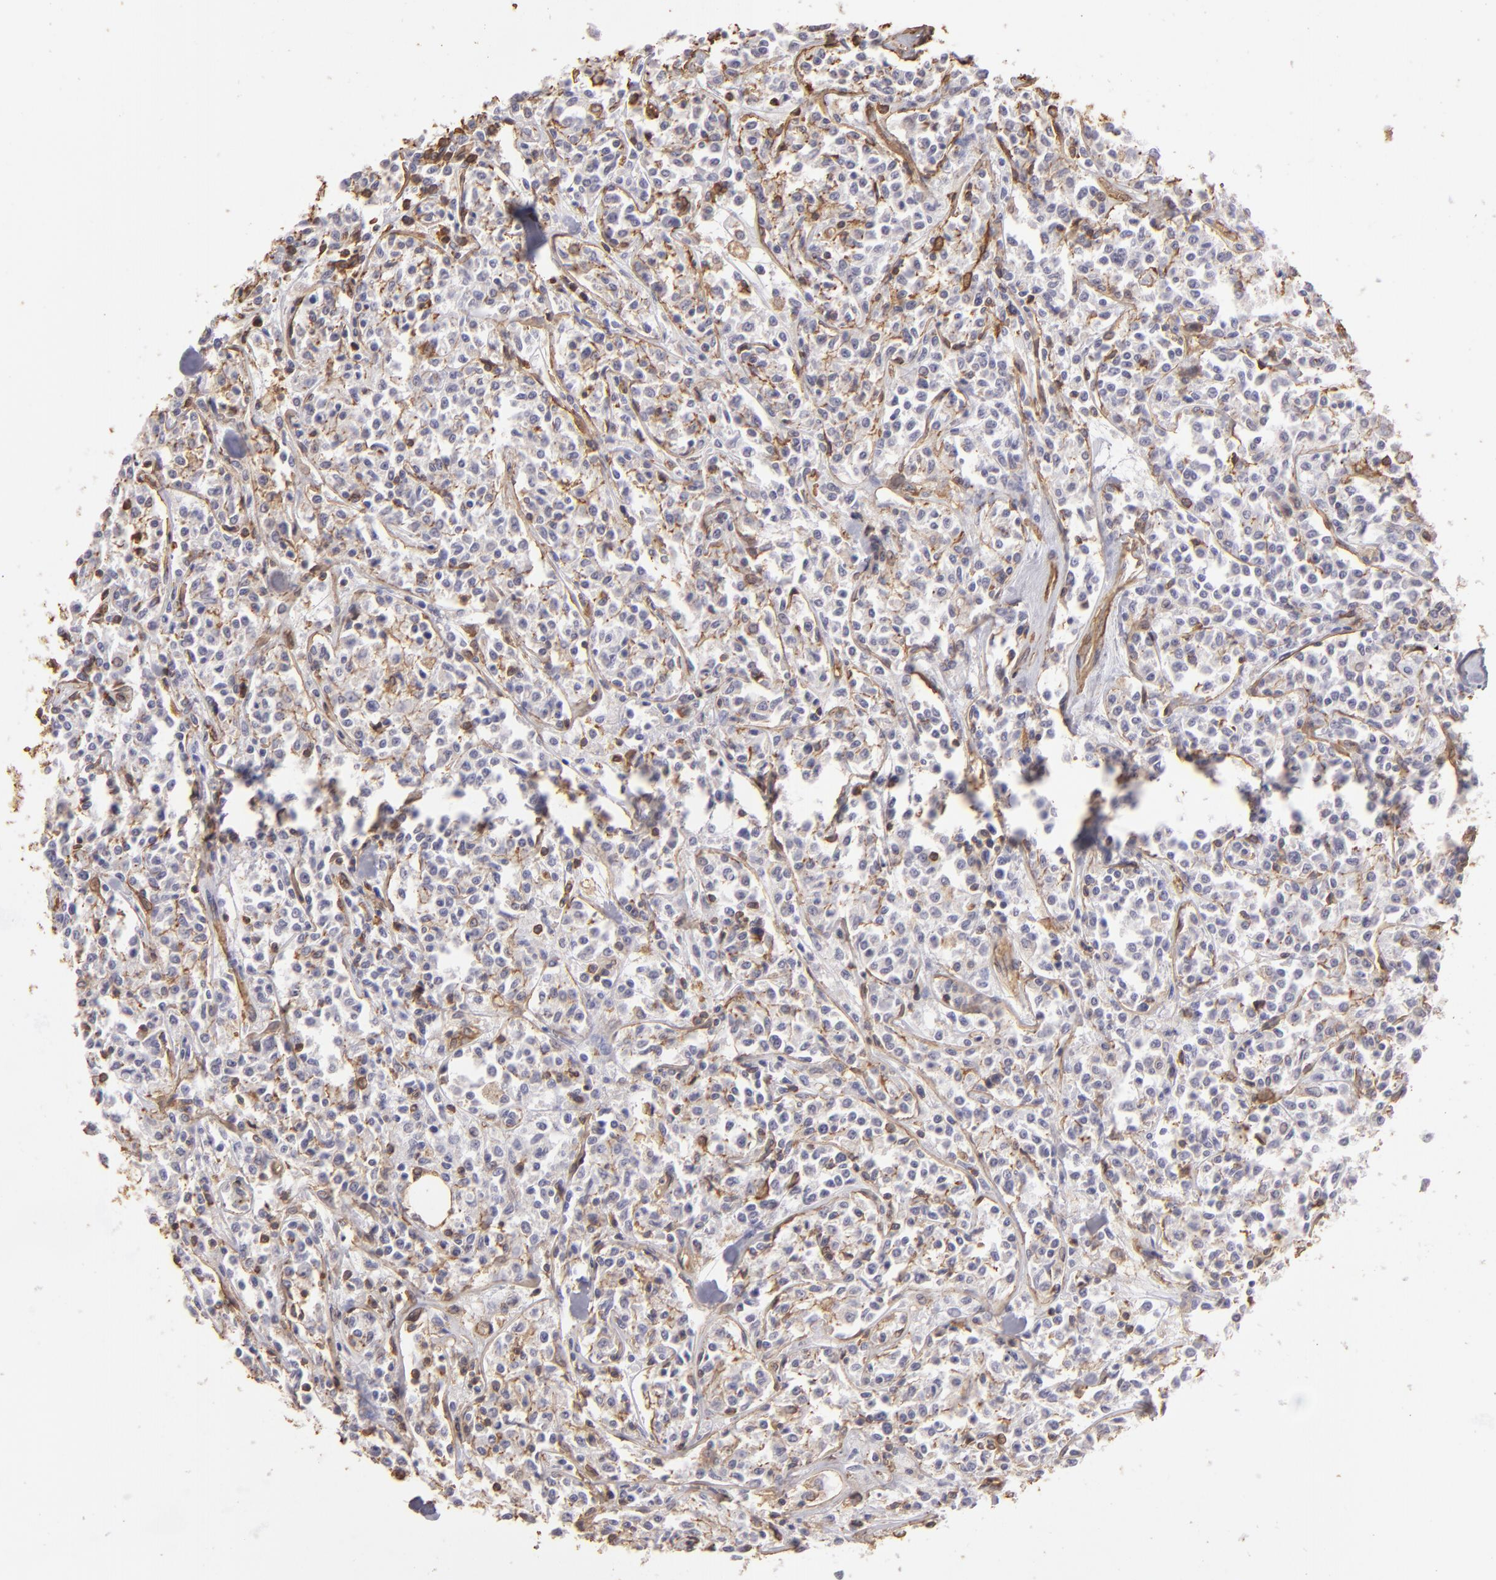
{"staining": {"intensity": "negative", "quantity": "none", "location": "none"}, "tissue": "lymphoma", "cell_type": "Tumor cells", "image_type": "cancer", "snomed": [{"axis": "morphology", "description": "Malignant lymphoma, non-Hodgkin's type, Low grade"}, {"axis": "topography", "description": "Small intestine"}], "caption": "Immunohistochemistry image of lymphoma stained for a protein (brown), which reveals no staining in tumor cells. Brightfield microscopy of immunohistochemistry stained with DAB (3,3'-diaminobenzidine) (brown) and hematoxylin (blue), captured at high magnification.", "gene": "HSPB6", "patient": {"sex": "female", "age": 59}}